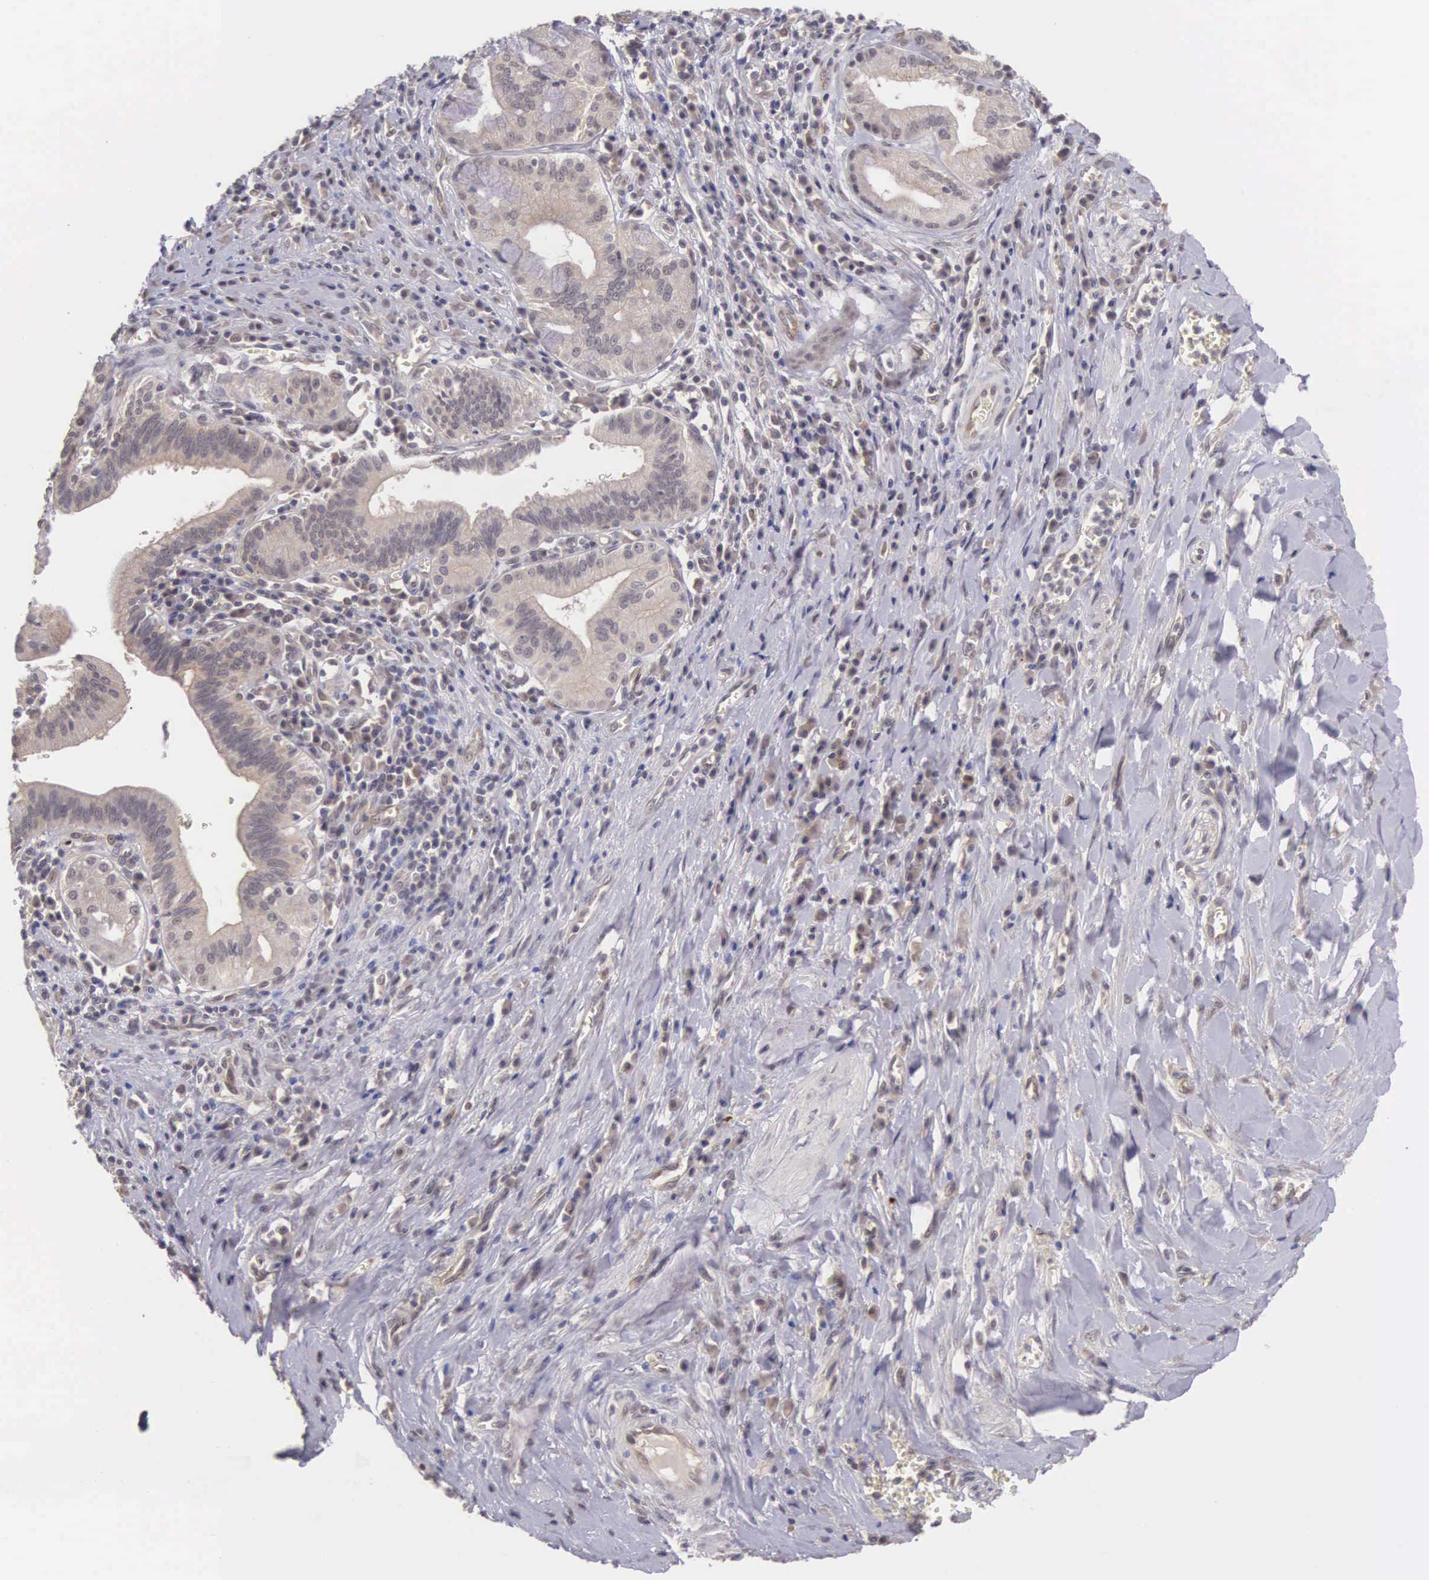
{"staining": {"intensity": "weak", "quantity": ">75%", "location": "cytoplasmic/membranous"}, "tissue": "pancreatic cancer", "cell_type": "Tumor cells", "image_type": "cancer", "snomed": [{"axis": "morphology", "description": "Adenocarcinoma, NOS"}, {"axis": "topography", "description": "Pancreas"}], "caption": "Brown immunohistochemical staining in adenocarcinoma (pancreatic) reveals weak cytoplasmic/membranous positivity in about >75% of tumor cells. (Brightfield microscopy of DAB IHC at high magnification).", "gene": "VASH1", "patient": {"sex": "male", "age": 69}}